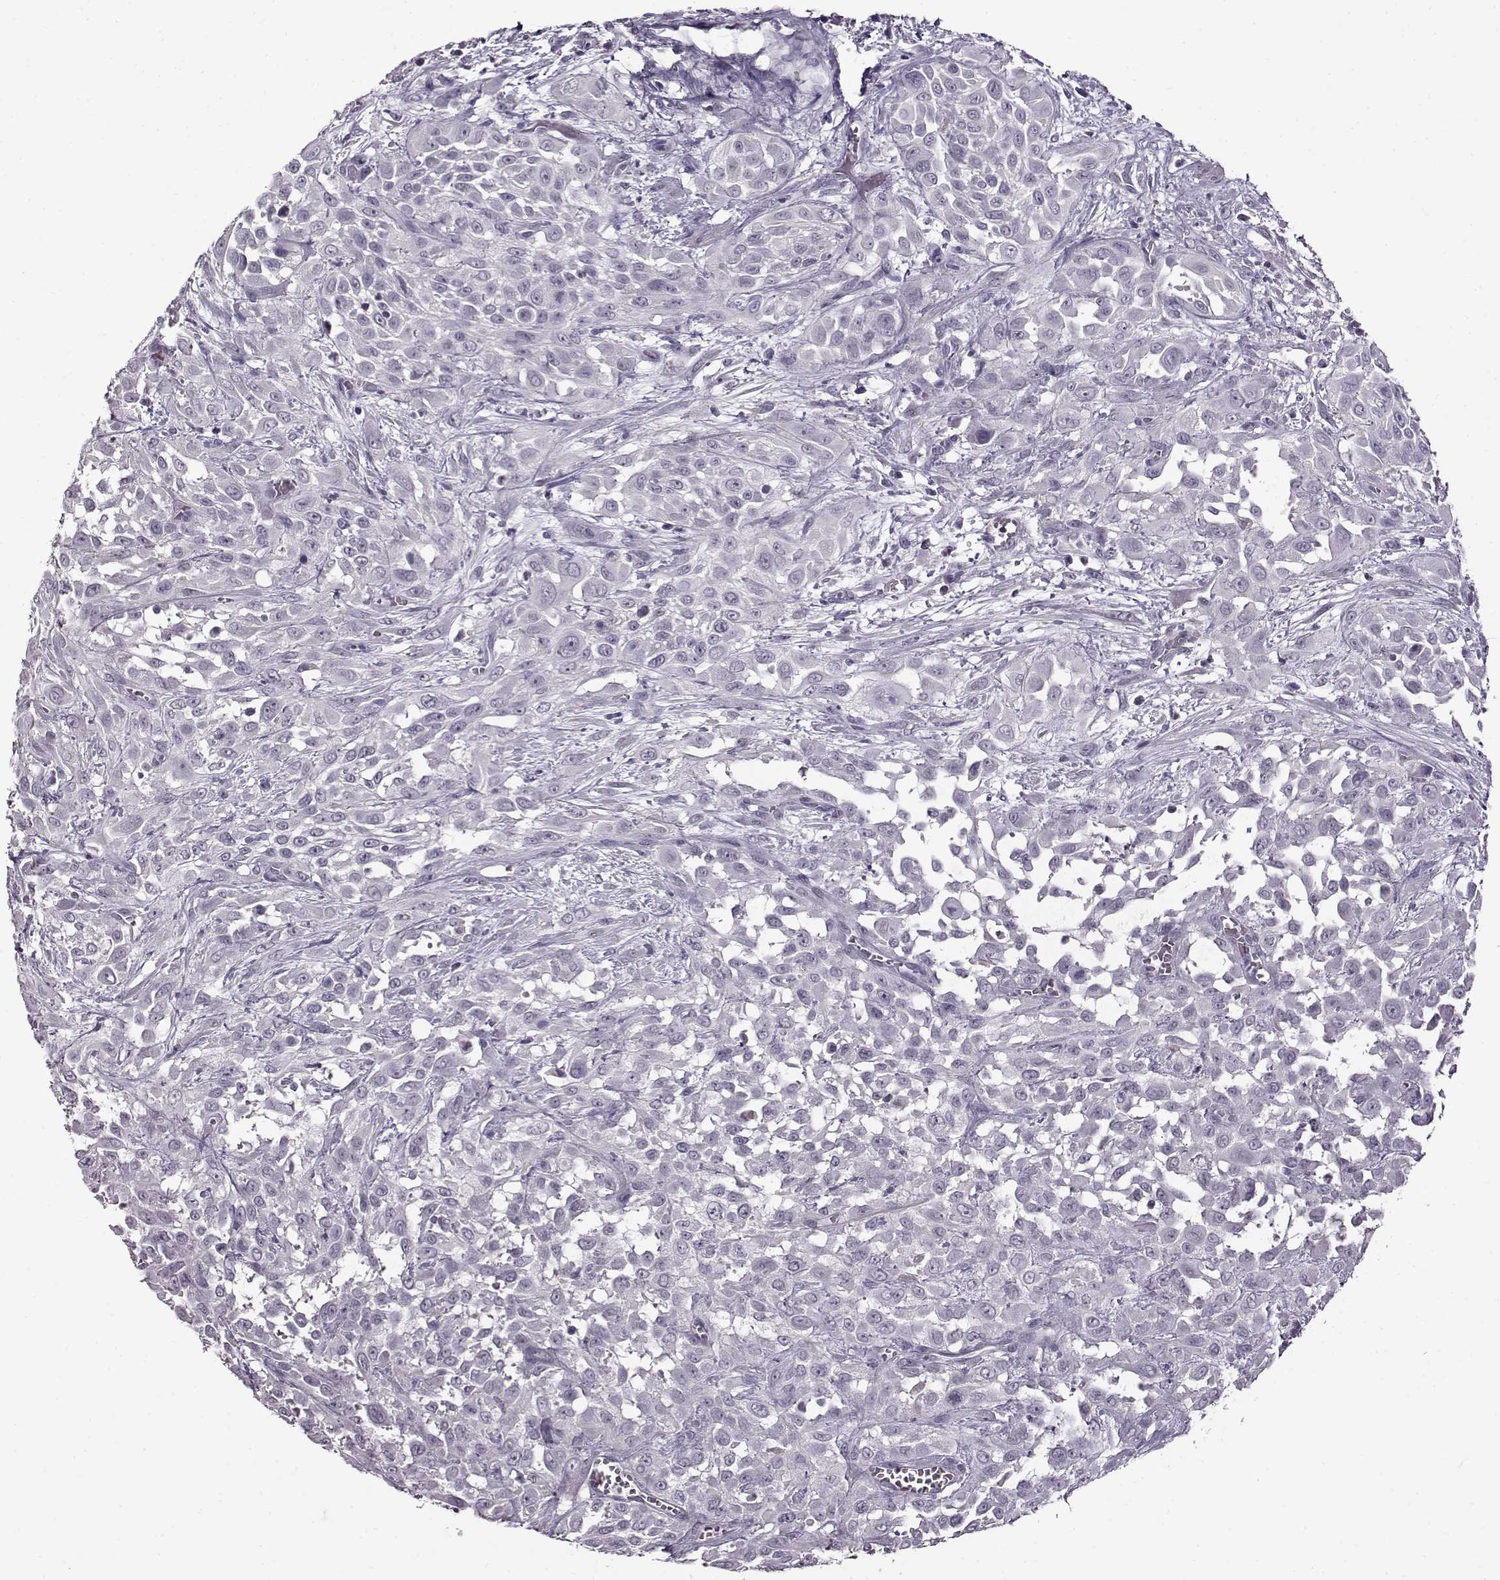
{"staining": {"intensity": "negative", "quantity": "none", "location": "none"}, "tissue": "urothelial cancer", "cell_type": "Tumor cells", "image_type": "cancer", "snomed": [{"axis": "morphology", "description": "Urothelial carcinoma, High grade"}, {"axis": "topography", "description": "Urinary bladder"}], "caption": "Immunohistochemistry (IHC) histopathology image of urothelial cancer stained for a protein (brown), which displays no expression in tumor cells. The staining is performed using DAB (3,3'-diaminobenzidine) brown chromogen with nuclei counter-stained in using hematoxylin.", "gene": "FSHB", "patient": {"sex": "male", "age": 57}}